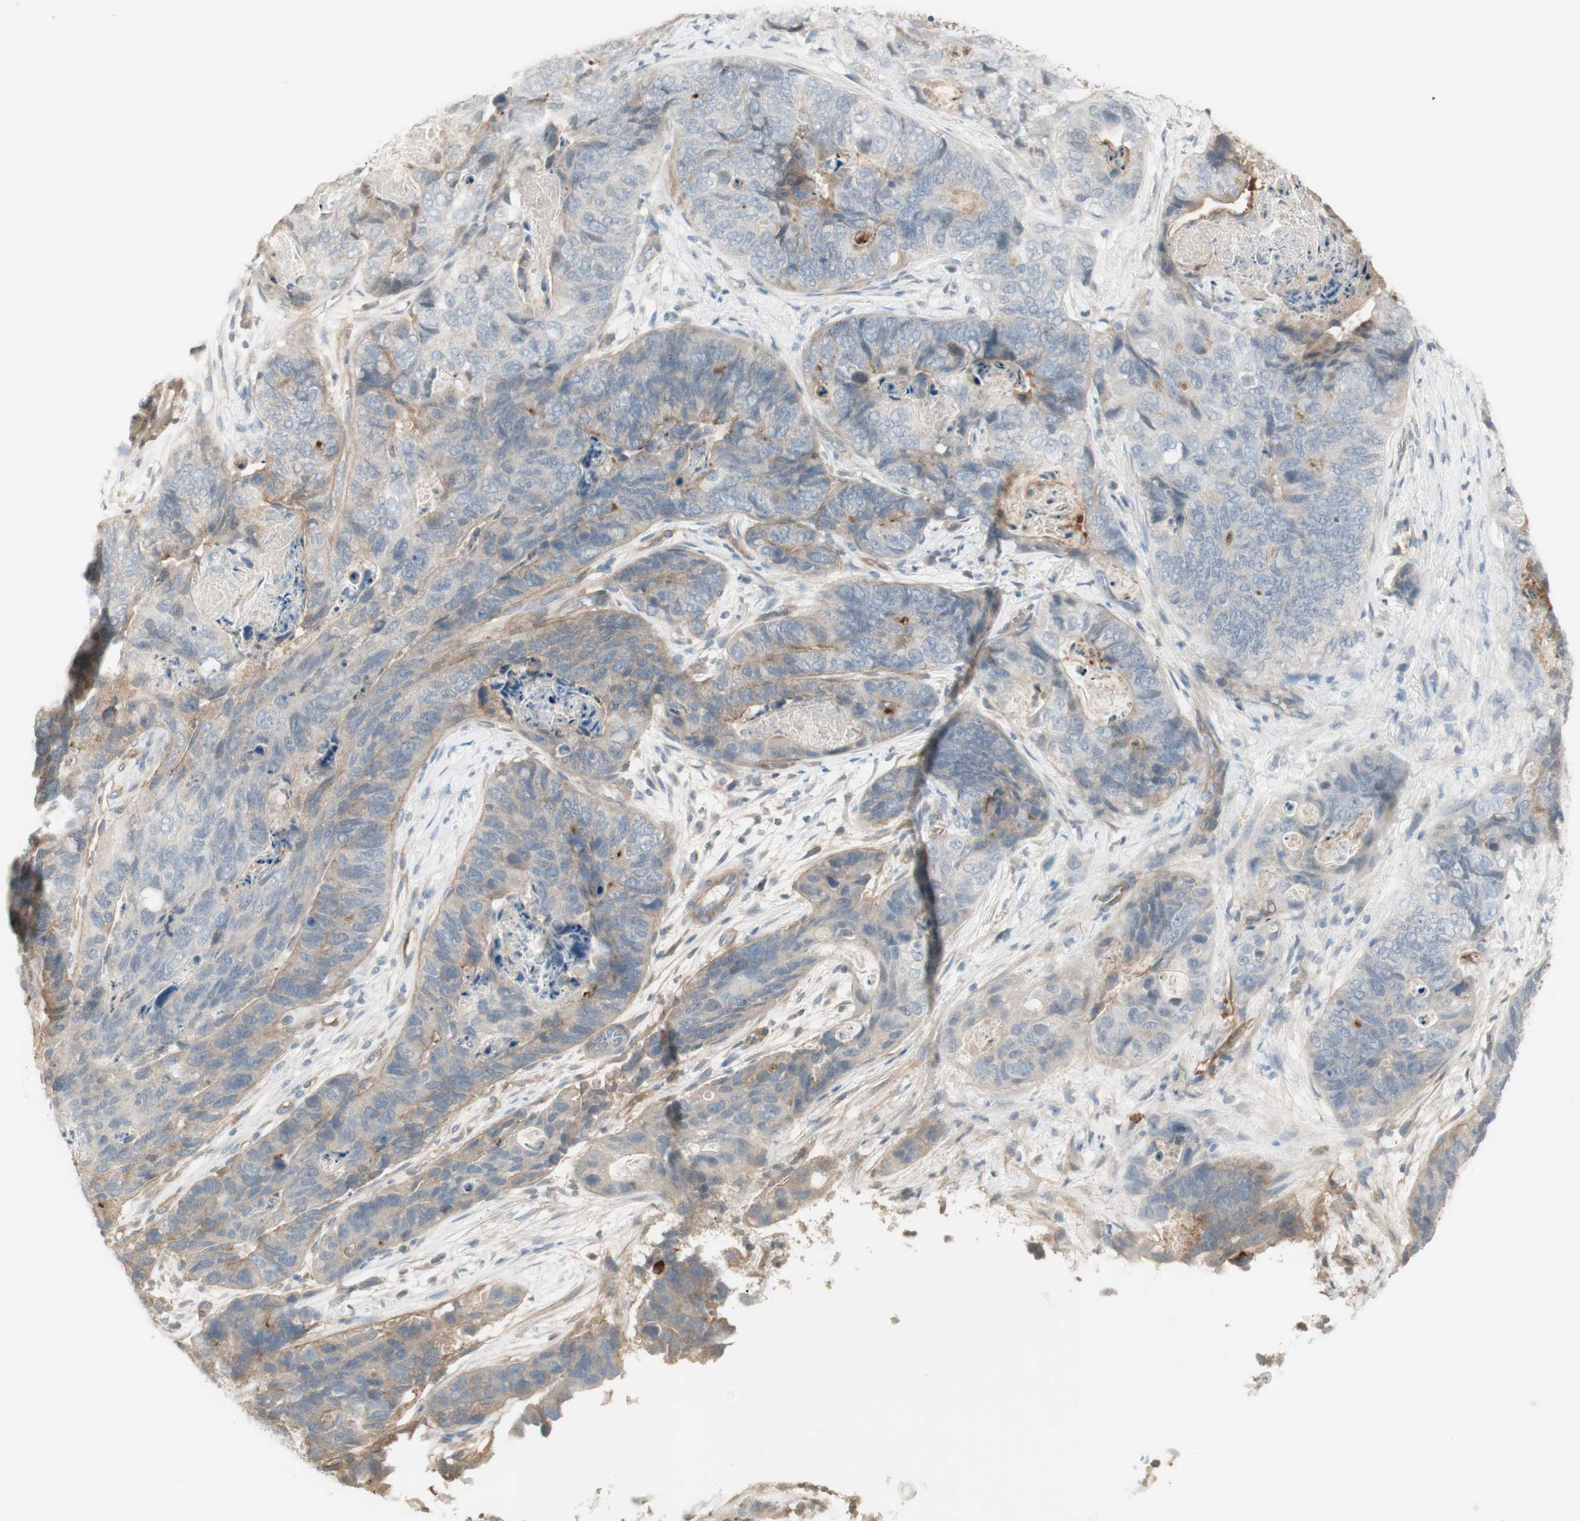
{"staining": {"intensity": "weak", "quantity": "25%-75%", "location": "cytoplasmic/membranous"}, "tissue": "stomach cancer", "cell_type": "Tumor cells", "image_type": "cancer", "snomed": [{"axis": "morphology", "description": "Adenocarcinoma, NOS"}, {"axis": "topography", "description": "Stomach"}], "caption": "The image reveals staining of adenocarcinoma (stomach), revealing weak cytoplasmic/membranous protein staining (brown color) within tumor cells. (Stains: DAB in brown, nuclei in blue, Microscopy: brightfield microscopy at high magnification).", "gene": "NID1", "patient": {"sex": "female", "age": 89}}